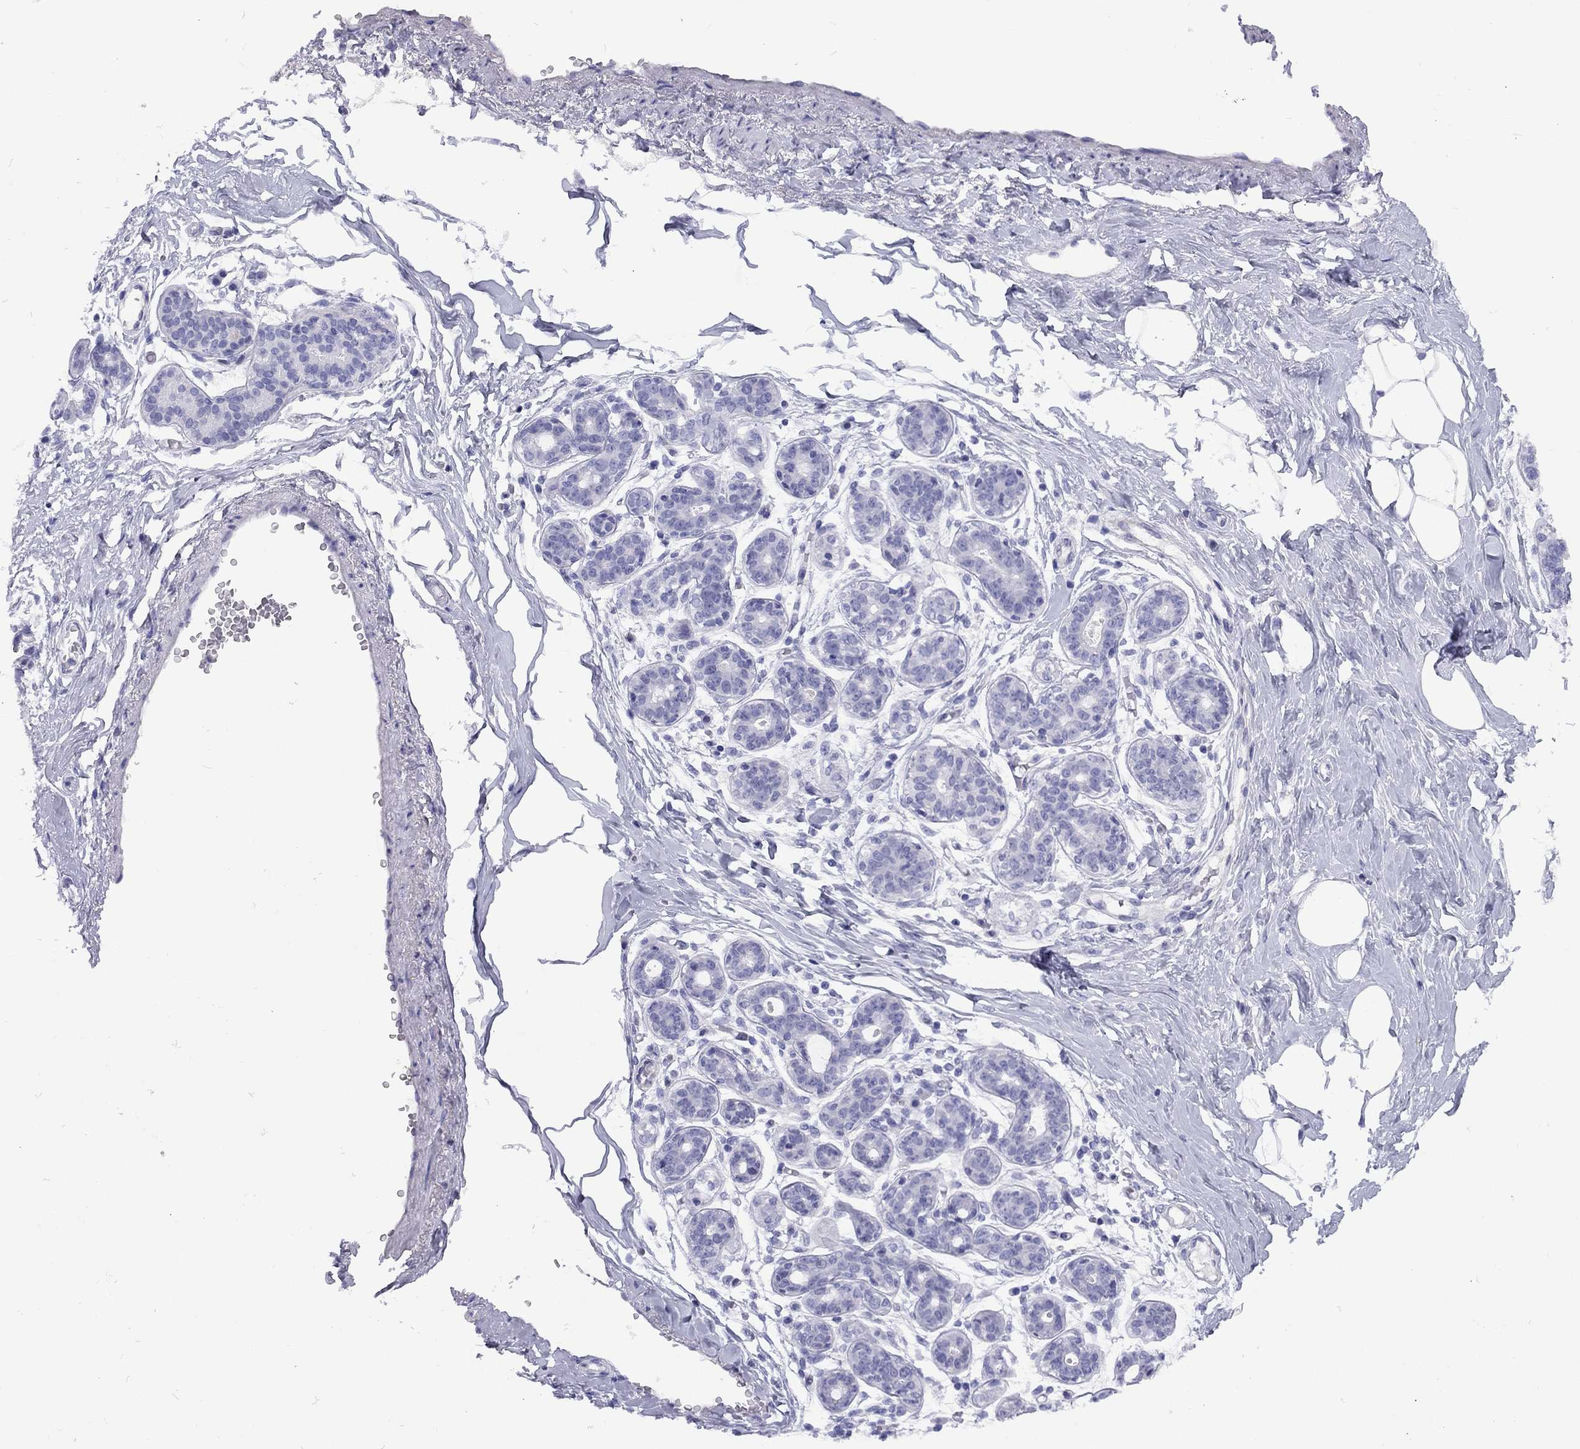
{"staining": {"intensity": "negative", "quantity": "none", "location": "none"}, "tissue": "breast", "cell_type": "Adipocytes", "image_type": "normal", "snomed": [{"axis": "morphology", "description": "Normal tissue, NOS"}, {"axis": "topography", "description": "Skin"}, {"axis": "topography", "description": "Breast"}], "caption": "The photomicrograph shows no staining of adipocytes in unremarkable breast.", "gene": "FSCN3", "patient": {"sex": "female", "age": 43}}